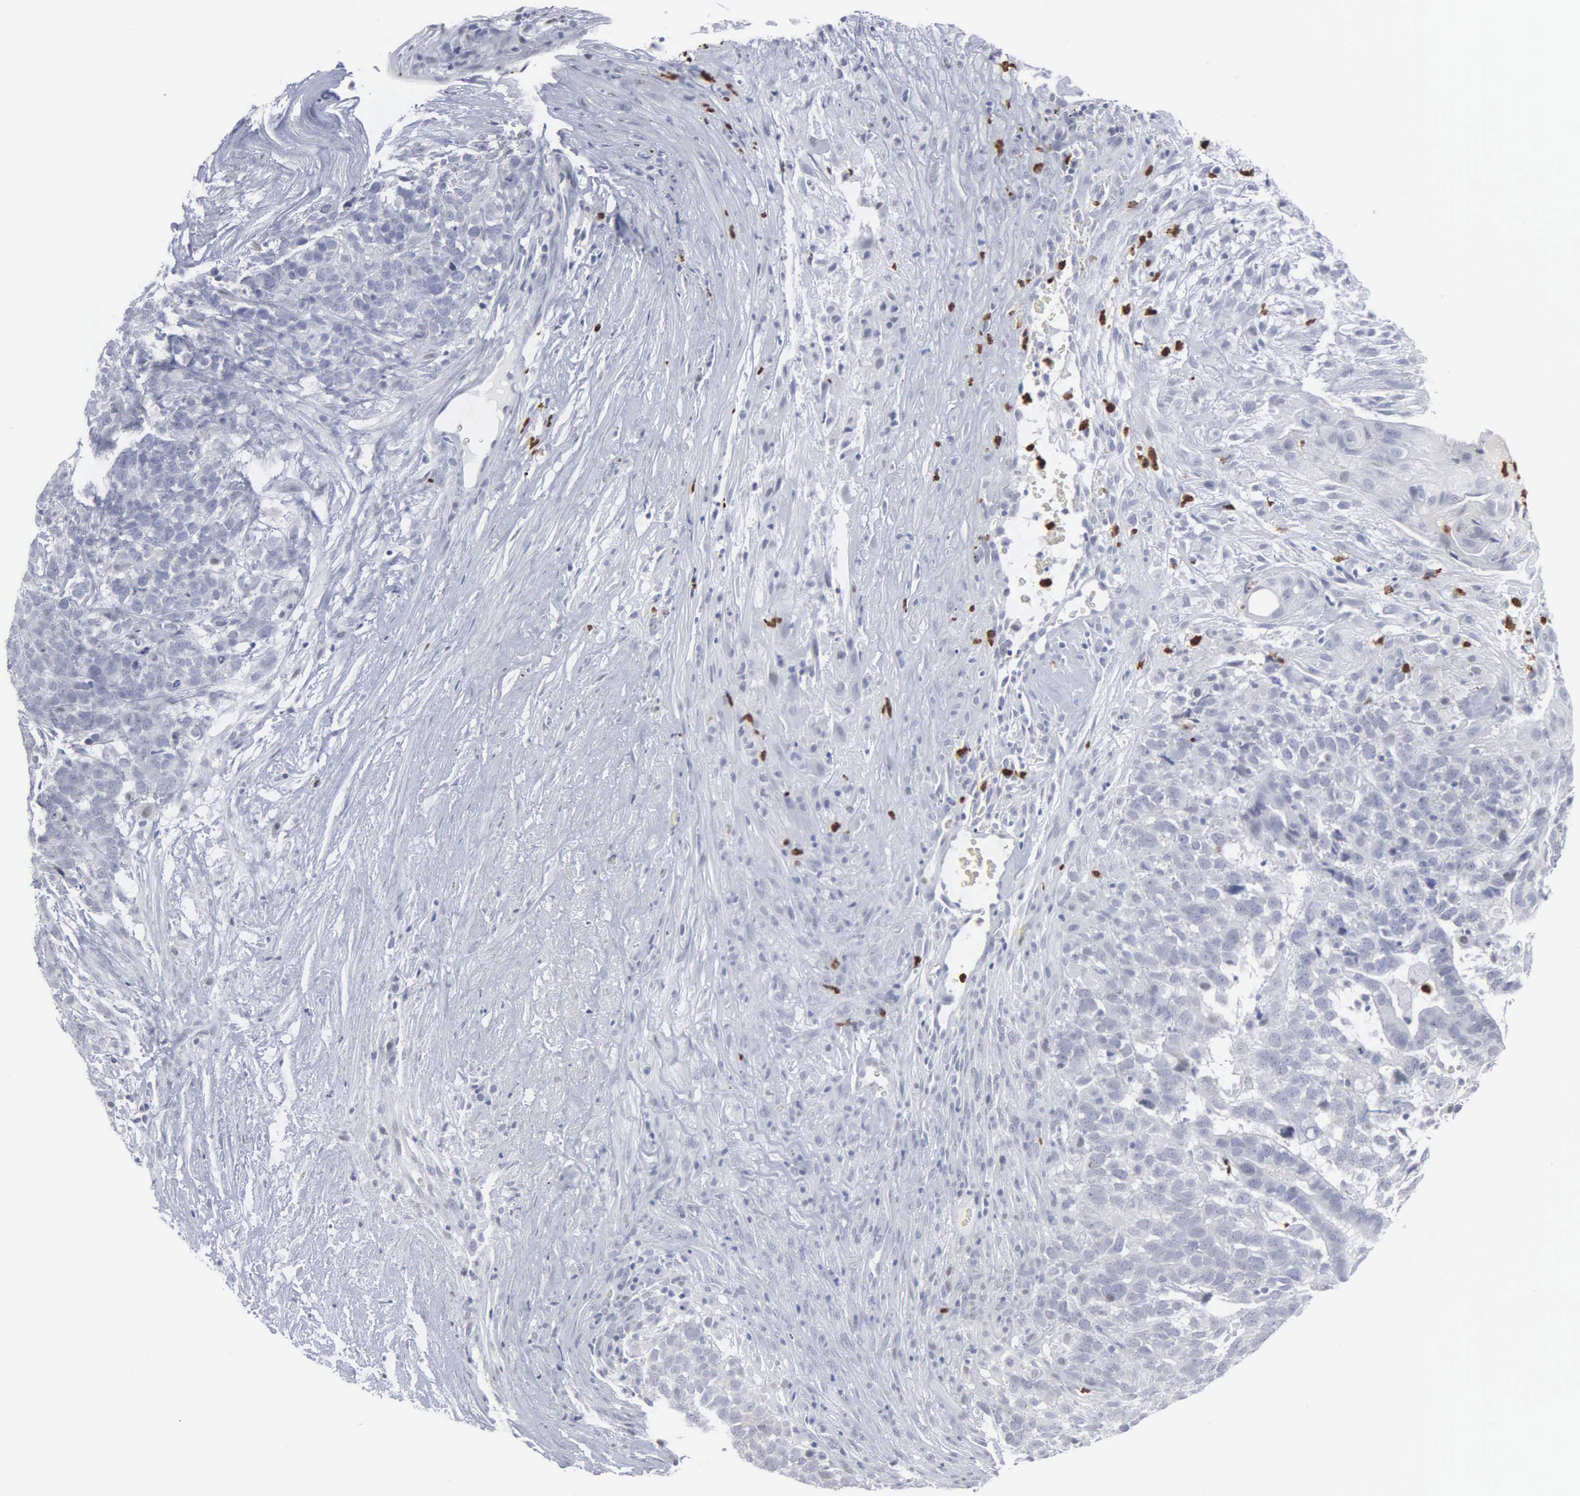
{"staining": {"intensity": "negative", "quantity": "none", "location": "none"}, "tissue": "testis cancer", "cell_type": "Tumor cells", "image_type": "cancer", "snomed": [{"axis": "morphology", "description": "Carcinoma, Embryonal, NOS"}, {"axis": "topography", "description": "Testis"}], "caption": "Tumor cells show no significant positivity in testis cancer. The staining was performed using DAB (3,3'-diaminobenzidine) to visualize the protein expression in brown, while the nuclei were stained in blue with hematoxylin (Magnification: 20x).", "gene": "SPIN3", "patient": {"sex": "male", "age": 26}}